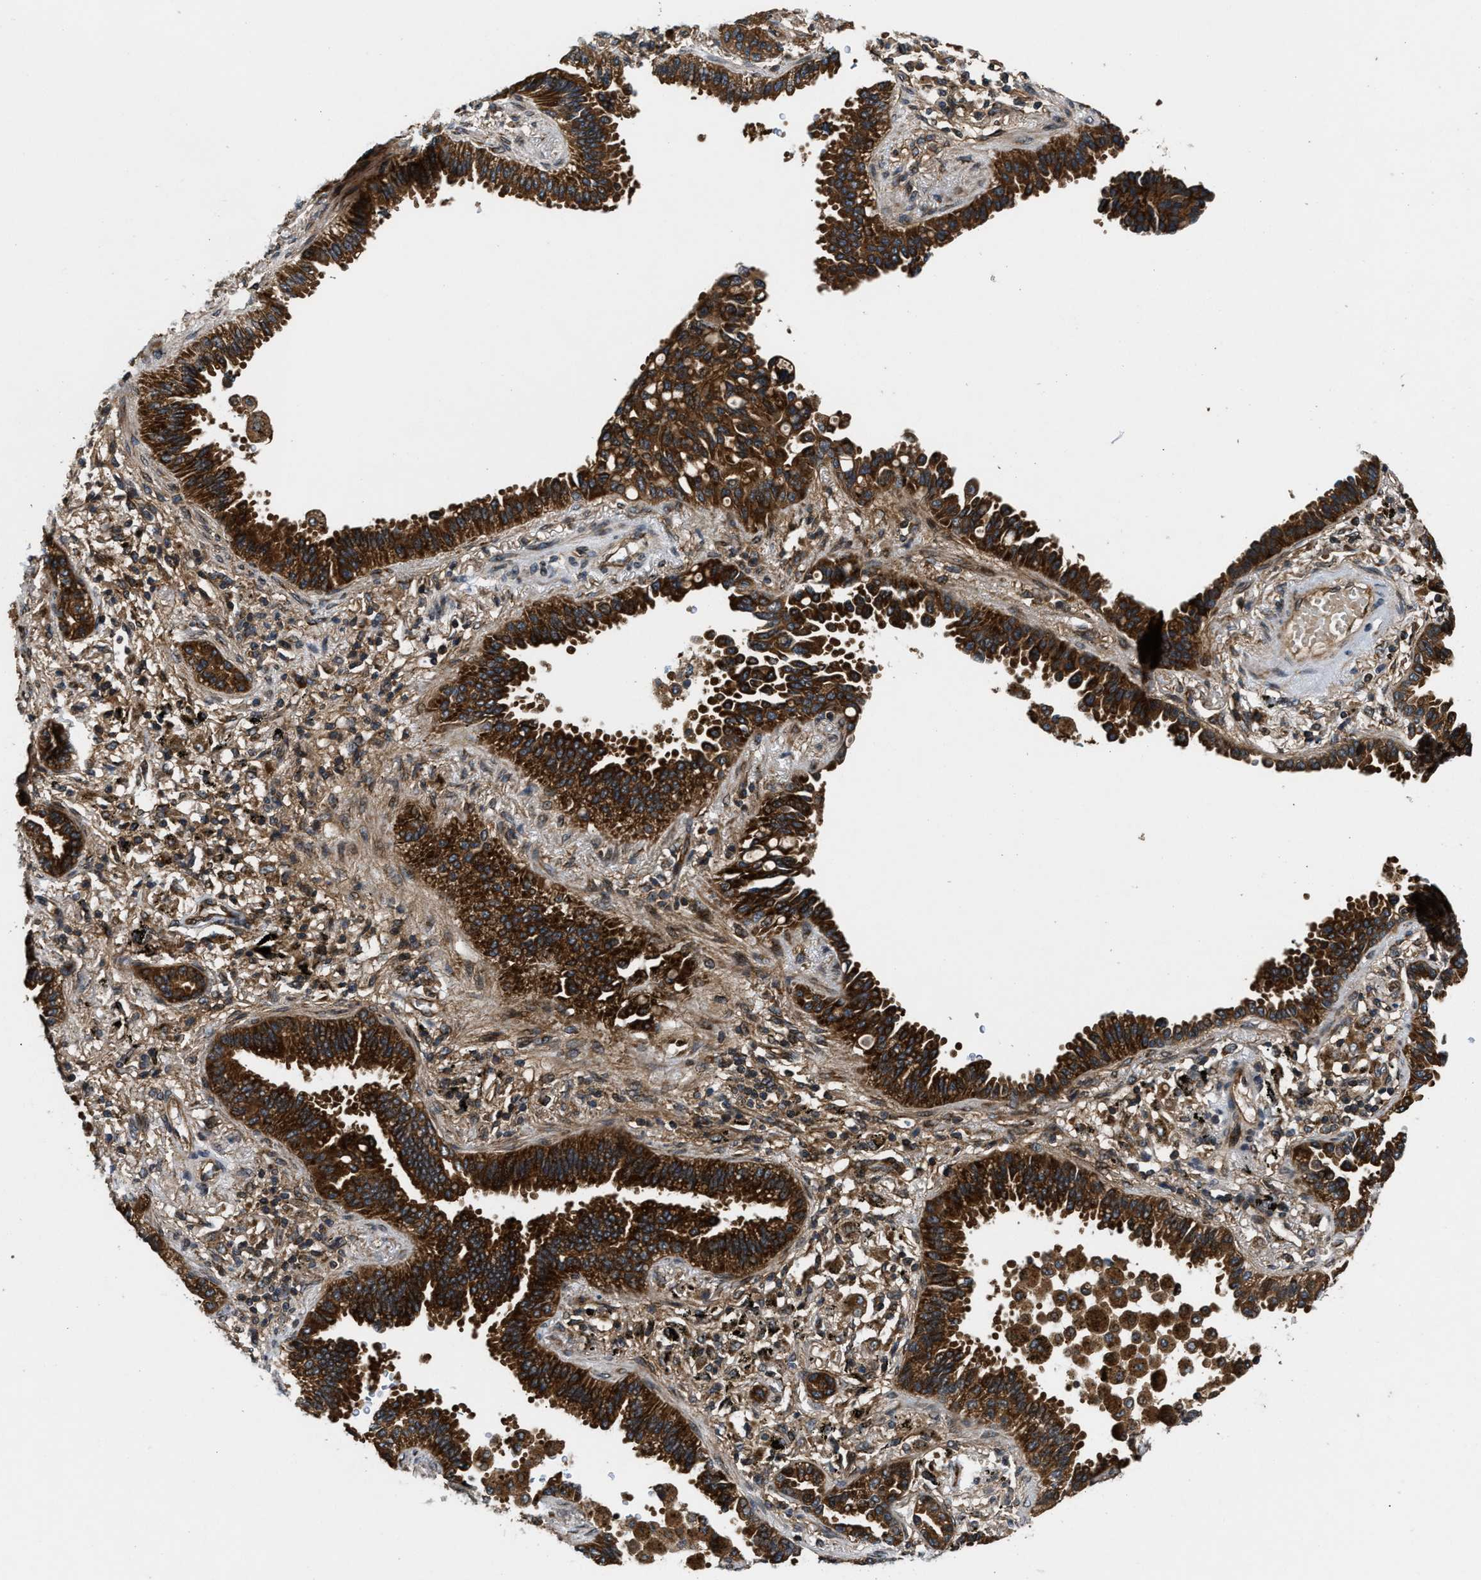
{"staining": {"intensity": "strong", "quantity": ">75%", "location": "cytoplasmic/membranous"}, "tissue": "lung cancer", "cell_type": "Tumor cells", "image_type": "cancer", "snomed": [{"axis": "morphology", "description": "Normal tissue, NOS"}, {"axis": "morphology", "description": "Adenocarcinoma, NOS"}, {"axis": "topography", "description": "Lung"}], "caption": "A histopathology image of lung cancer stained for a protein reveals strong cytoplasmic/membranous brown staining in tumor cells.", "gene": "PNPLA8", "patient": {"sex": "male", "age": 59}}